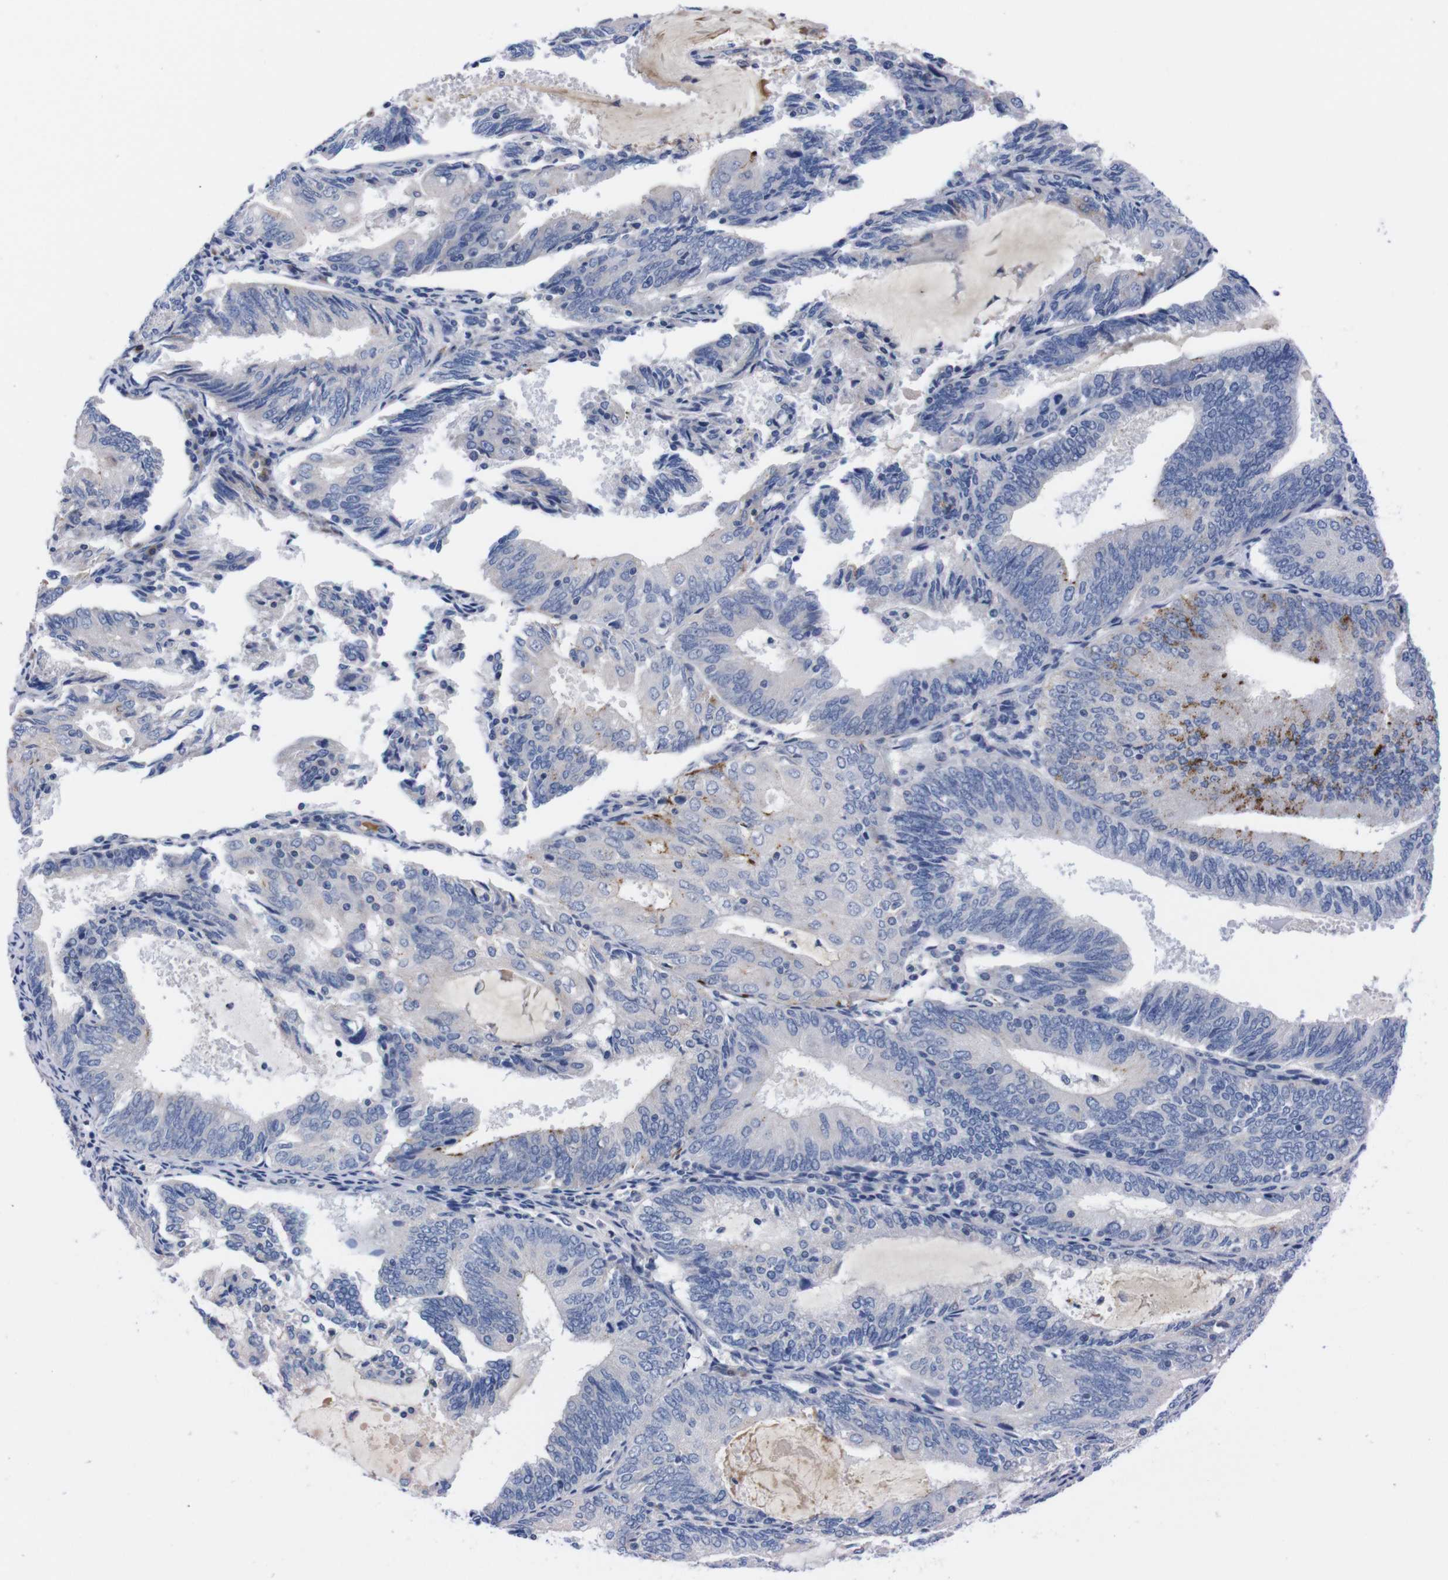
{"staining": {"intensity": "negative", "quantity": "none", "location": "none"}, "tissue": "endometrial cancer", "cell_type": "Tumor cells", "image_type": "cancer", "snomed": [{"axis": "morphology", "description": "Adenocarcinoma, NOS"}, {"axis": "topography", "description": "Endometrium"}], "caption": "Immunohistochemical staining of endometrial adenocarcinoma reveals no significant staining in tumor cells.", "gene": "FAM210A", "patient": {"sex": "female", "age": 81}}